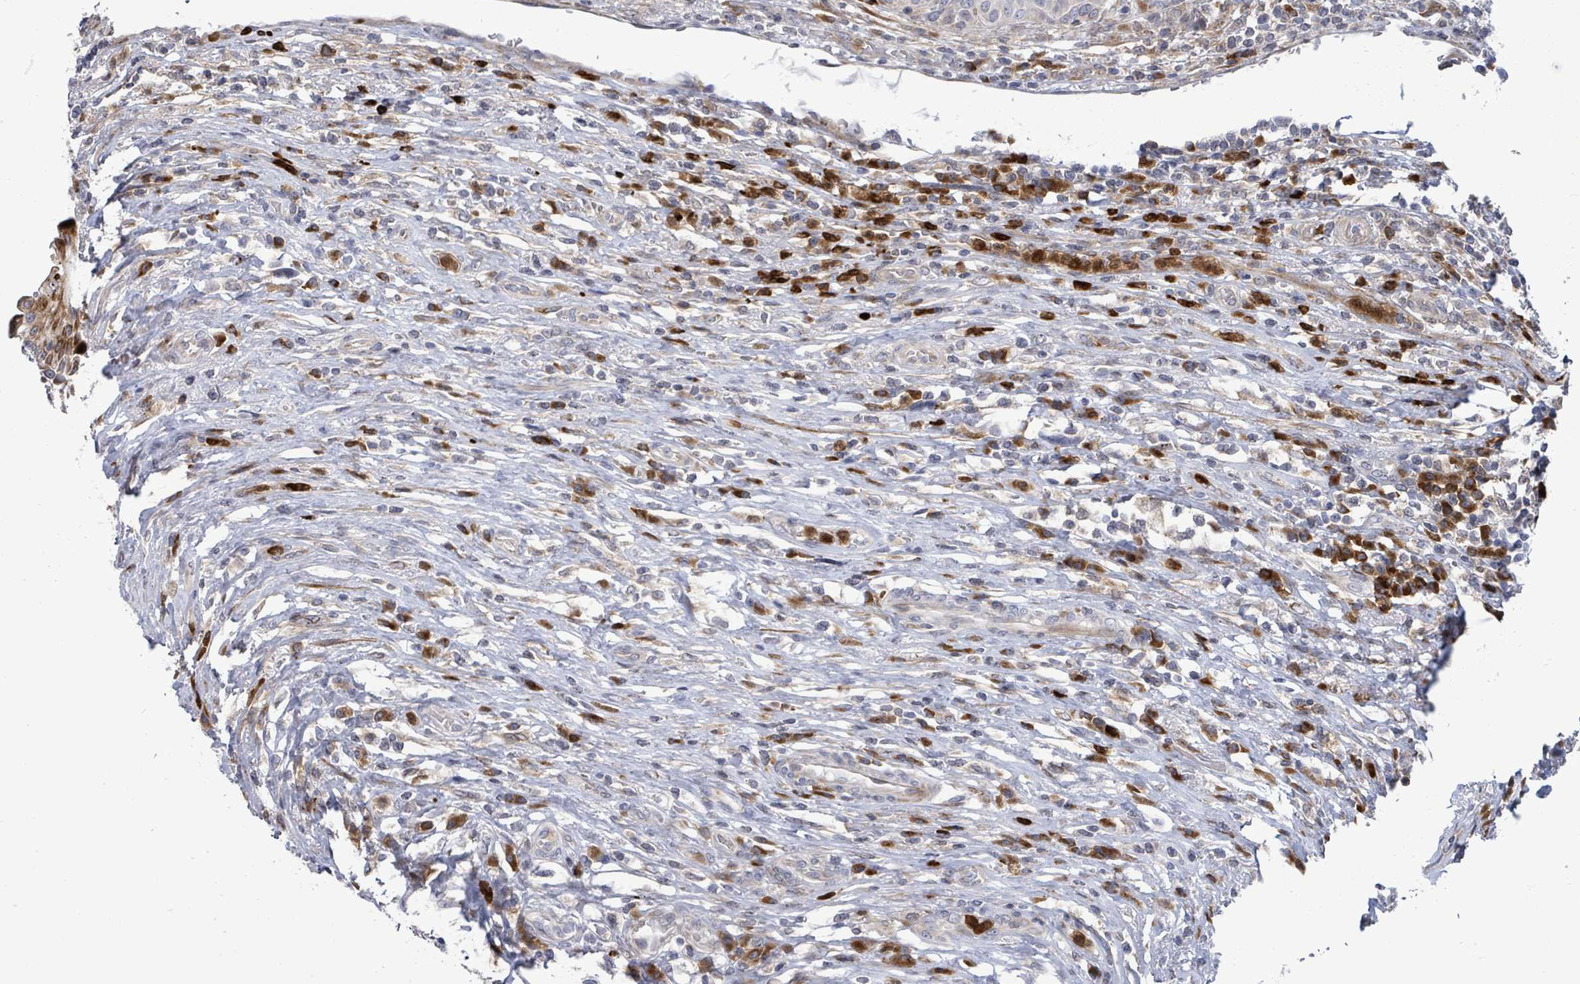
{"staining": {"intensity": "moderate", "quantity": "<25%", "location": "cytoplasmic/membranous"}, "tissue": "urothelial cancer", "cell_type": "Tumor cells", "image_type": "cancer", "snomed": [{"axis": "morphology", "description": "Urothelial carcinoma, High grade"}, {"axis": "topography", "description": "Urinary bladder"}], "caption": "This micrograph exhibits IHC staining of human urothelial cancer, with low moderate cytoplasmic/membranous staining in approximately <25% of tumor cells.", "gene": "SAR1A", "patient": {"sex": "female", "age": 70}}